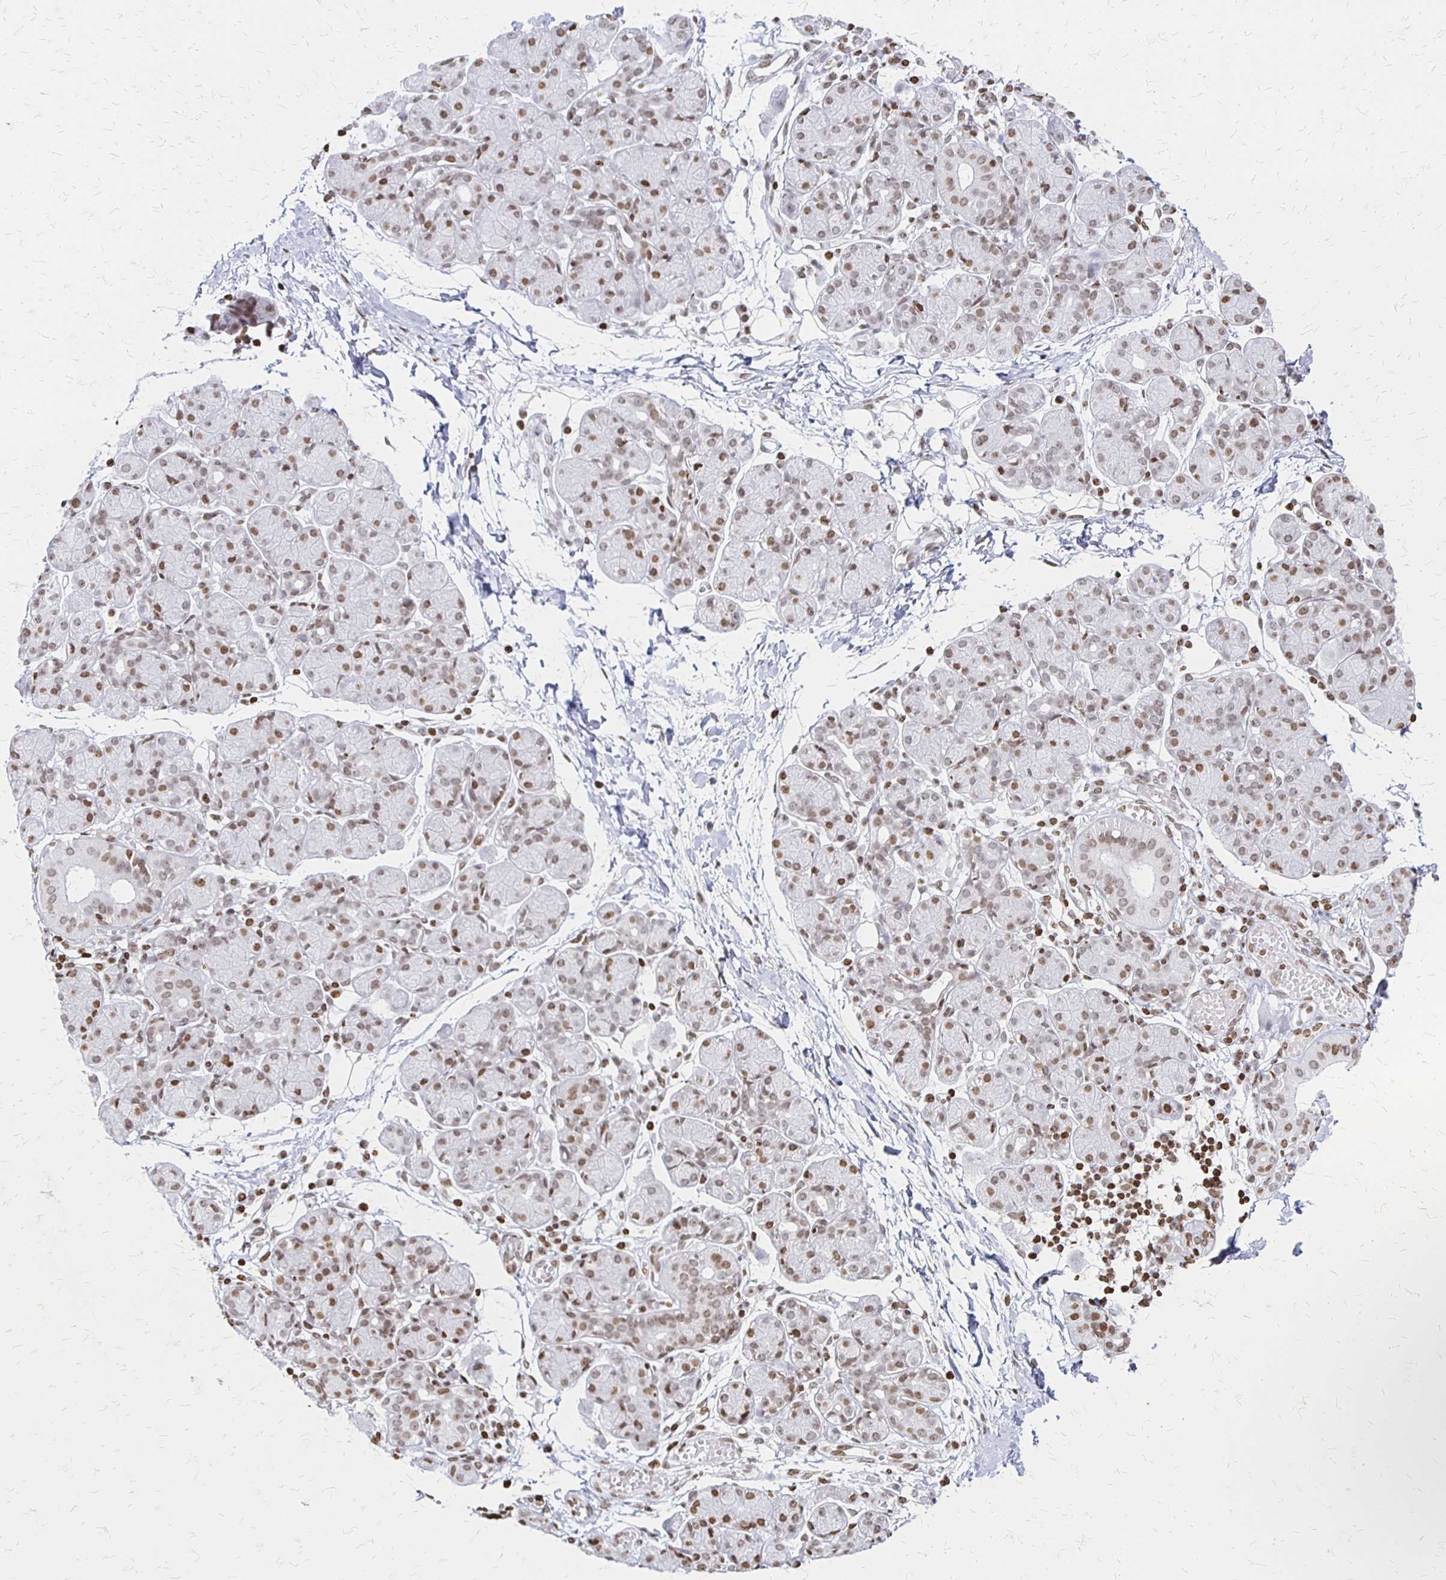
{"staining": {"intensity": "weak", "quantity": ">75%", "location": "nuclear"}, "tissue": "salivary gland", "cell_type": "Glandular cells", "image_type": "normal", "snomed": [{"axis": "morphology", "description": "Normal tissue, NOS"}, {"axis": "morphology", "description": "Inflammation, NOS"}, {"axis": "topography", "description": "Lymph node"}, {"axis": "topography", "description": "Salivary gland"}], "caption": "This histopathology image displays IHC staining of normal human salivary gland, with low weak nuclear staining in about >75% of glandular cells.", "gene": "ZNF280C", "patient": {"sex": "male", "age": 3}}